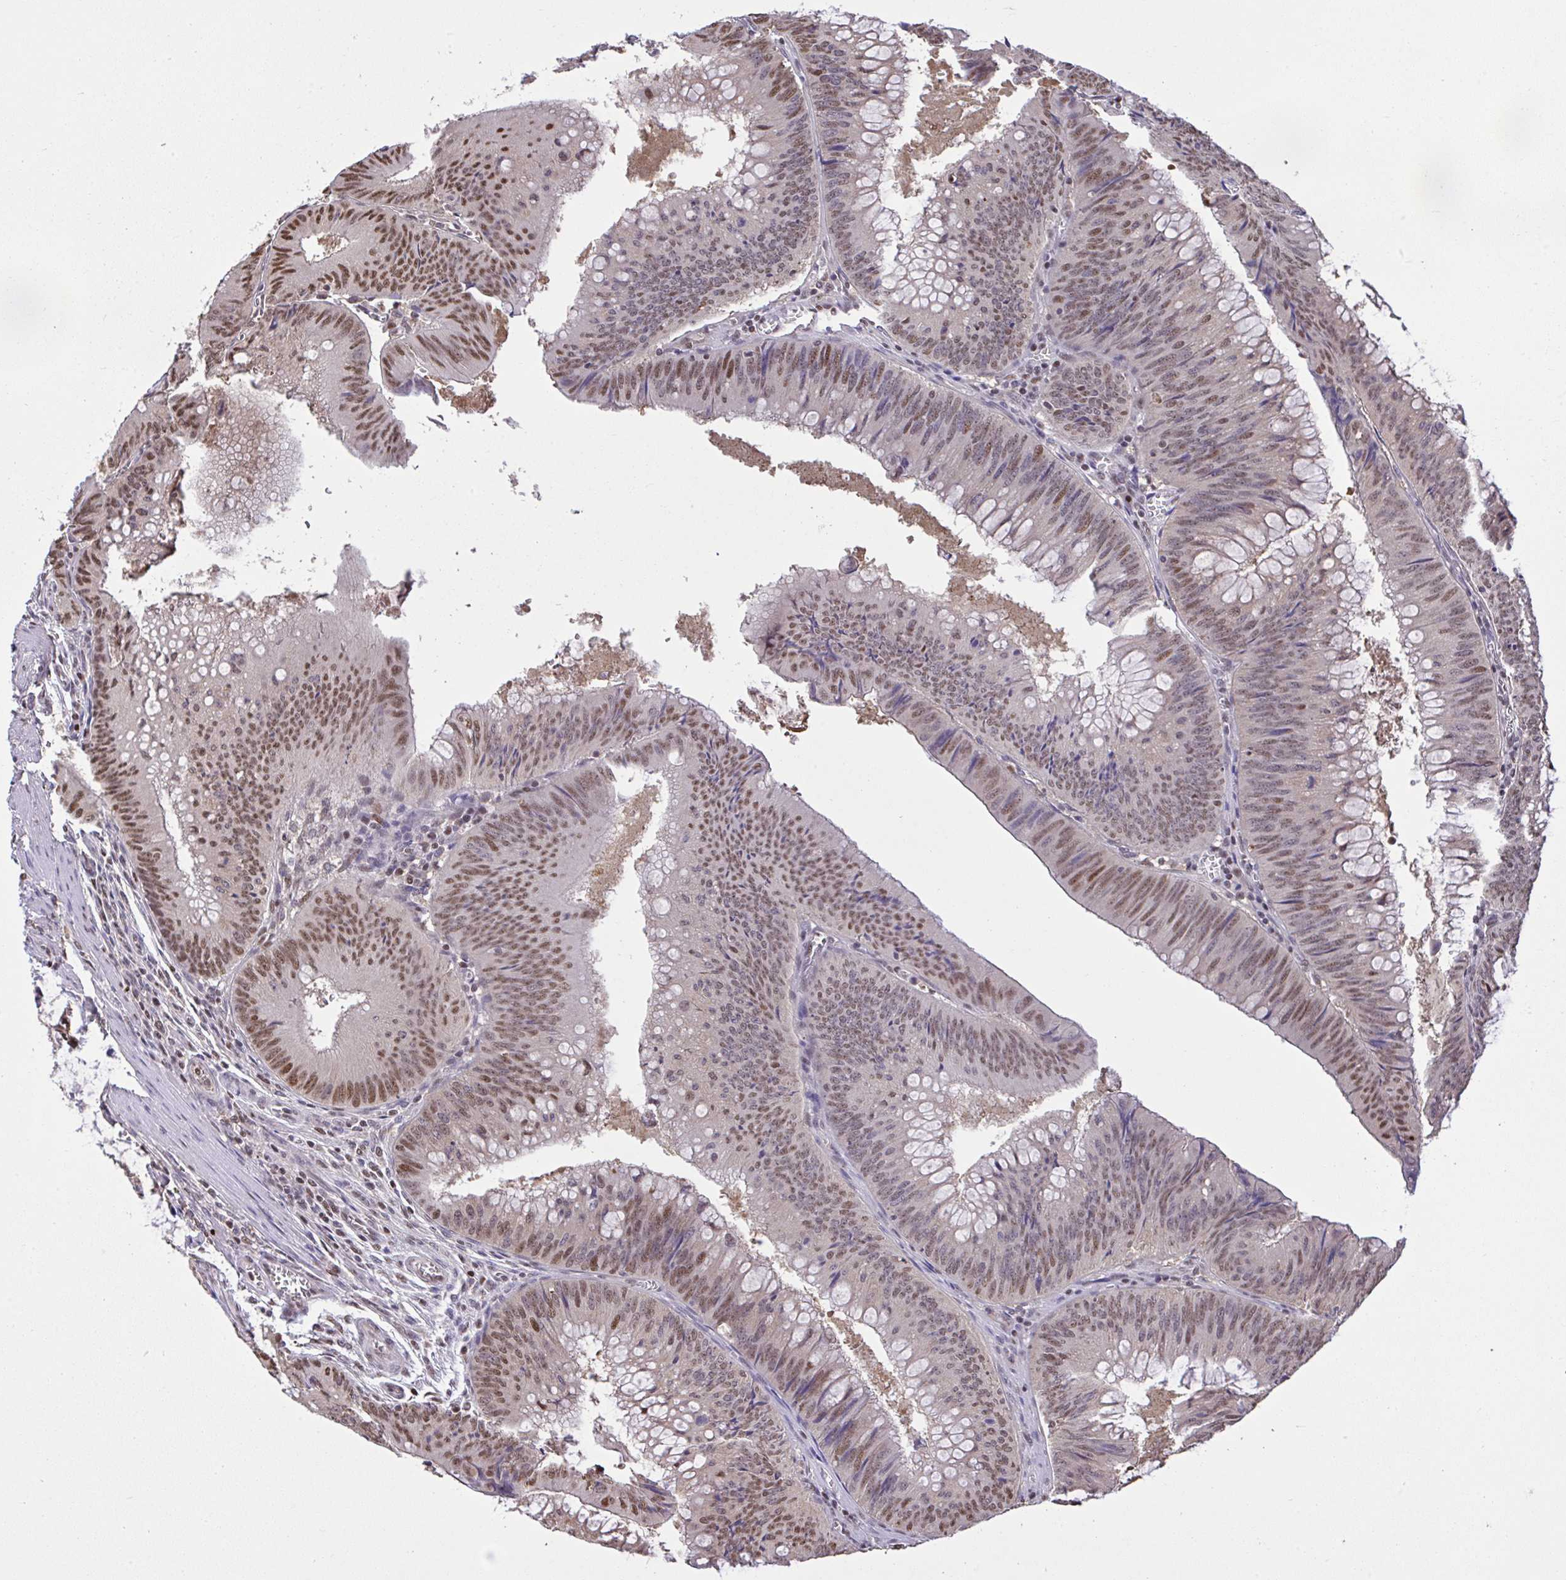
{"staining": {"intensity": "moderate", "quantity": ">75%", "location": "nuclear"}, "tissue": "colorectal cancer", "cell_type": "Tumor cells", "image_type": "cancer", "snomed": [{"axis": "morphology", "description": "Adenocarcinoma, NOS"}, {"axis": "topography", "description": "Rectum"}], "caption": "Tumor cells display moderate nuclear expression in approximately >75% of cells in colorectal cancer (adenocarcinoma).", "gene": "GLIS3", "patient": {"sex": "female", "age": 72}}